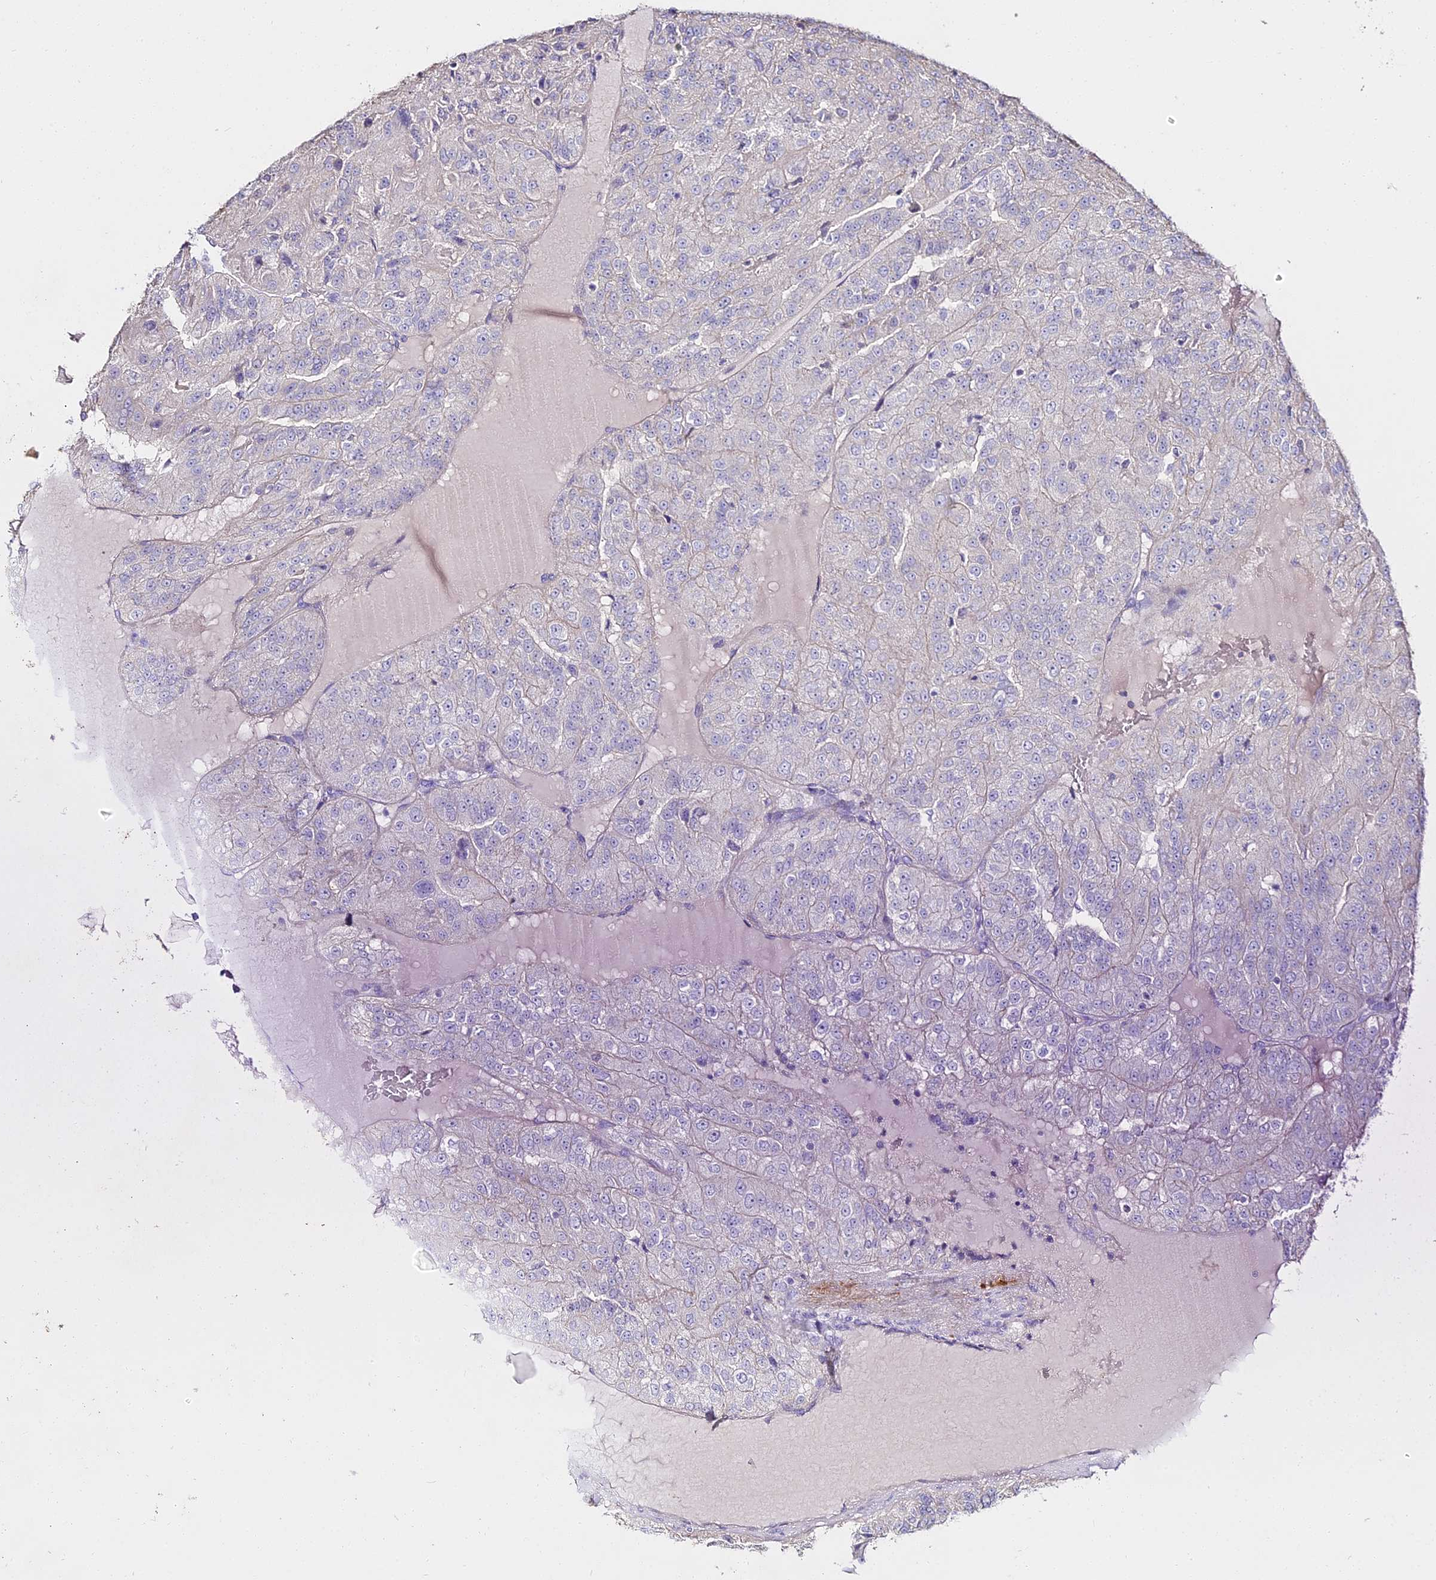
{"staining": {"intensity": "negative", "quantity": "none", "location": "none"}, "tissue": "renal cancer", "cell_type": "Tumor cells", "image_type": "cancer", "snomed": [{"axis": "morphology", "description": "Adenocarcinoma, NOS"}, {"axis": "topography", "description": "Kidney"}], "caption": "Immunohistochemistry histopathology image of neoplastic tissue: adenocarcinoma (renal) stained with DAB reveals no significant protein staining in tumor cells.", "gene": "ALPG", "patient": {"sex": "female", "age": 63}}